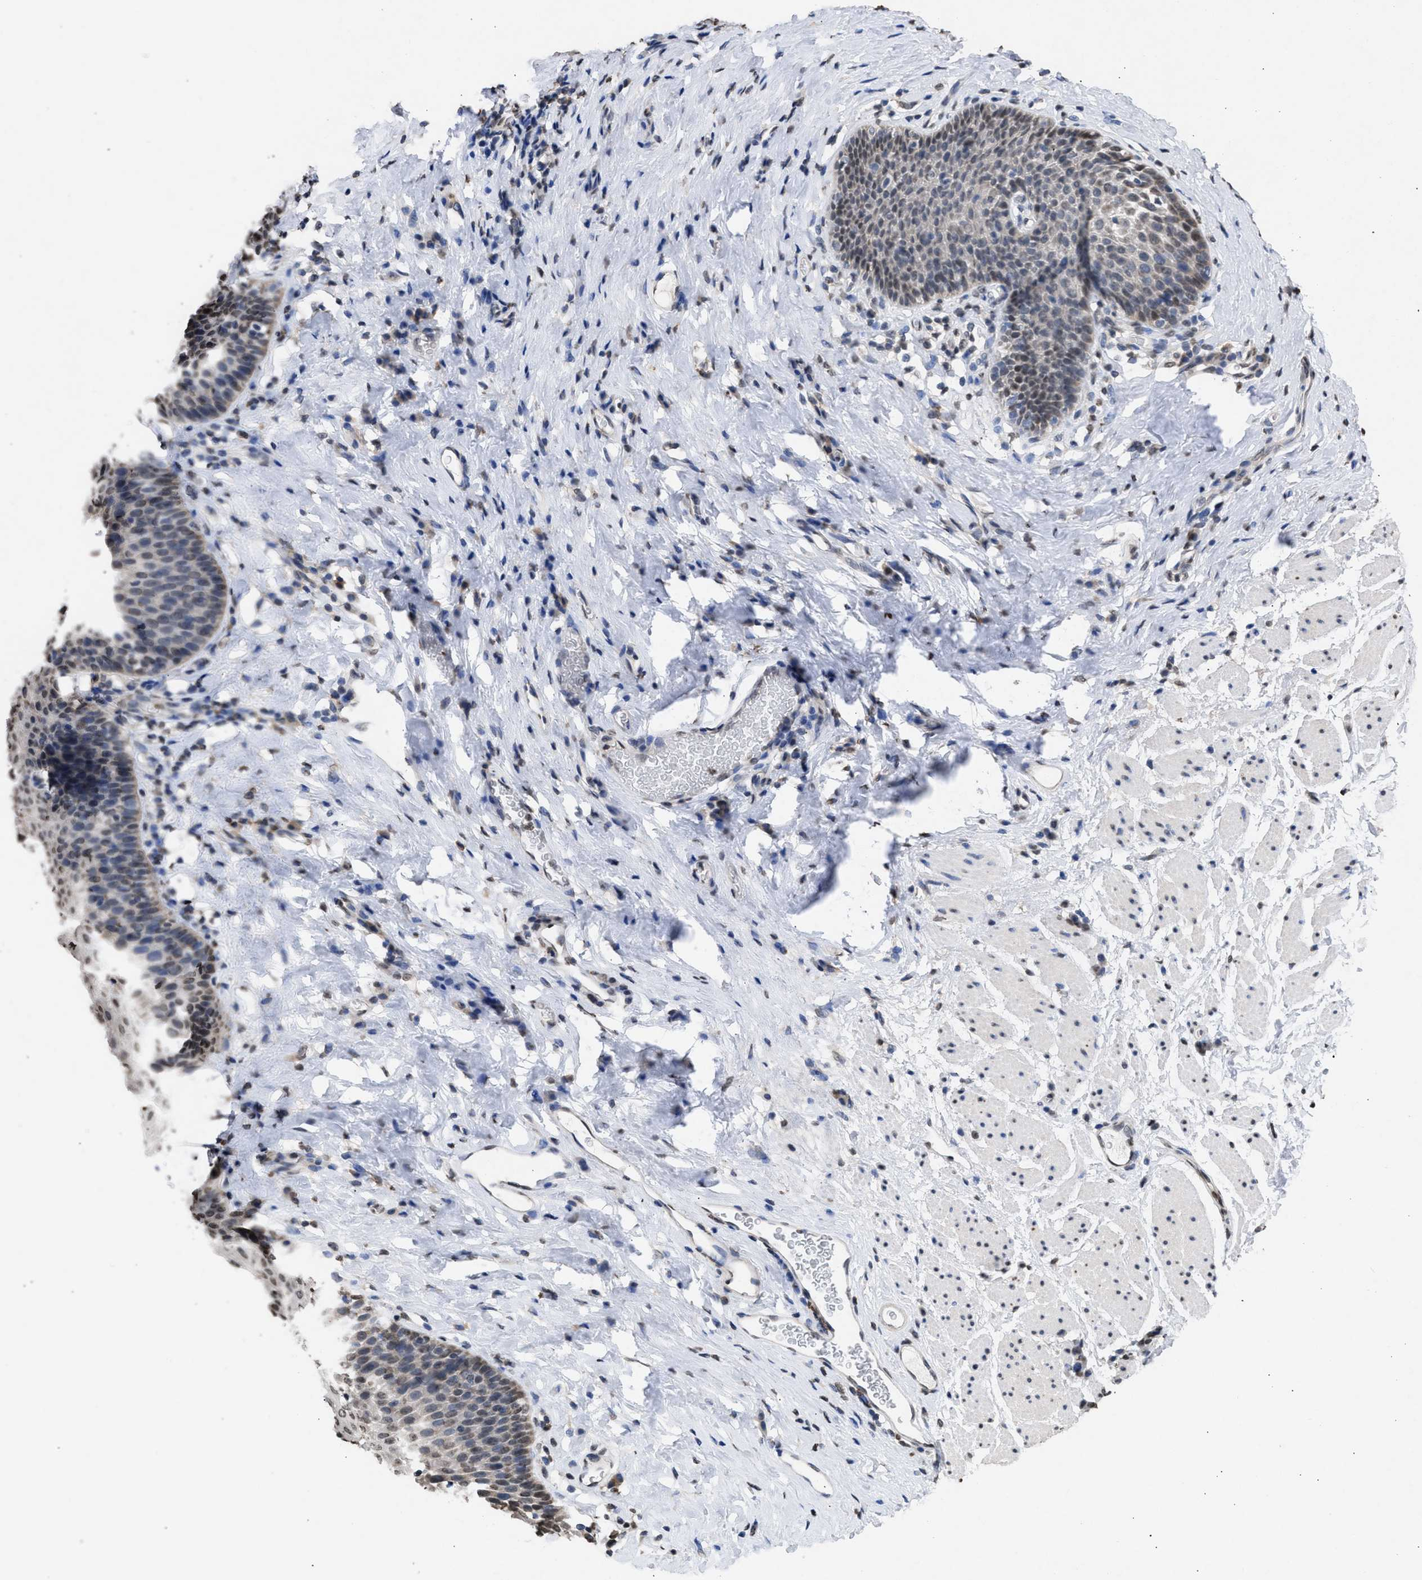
{"staining": {"intensity": "weak", "quantity": "<25%", "location": "nuclear"}, "tissue": "esophagus", "cell_type": "Squamous epithelial cells", "image_type": "normal", "snomed": [{"axis": "morphology", "description": "Normal tissue, NOS"}, {"axis": "topography", "description": "Esophagus"}], "caption": "DAB (3,3'-diaminobenzidine) immunohistochemical staining of normal esophagus demonstrates no significant positivity in squamous epithelial cells.", "gene": "NUP35", "patient": {"sex": "female", "age": 61}}